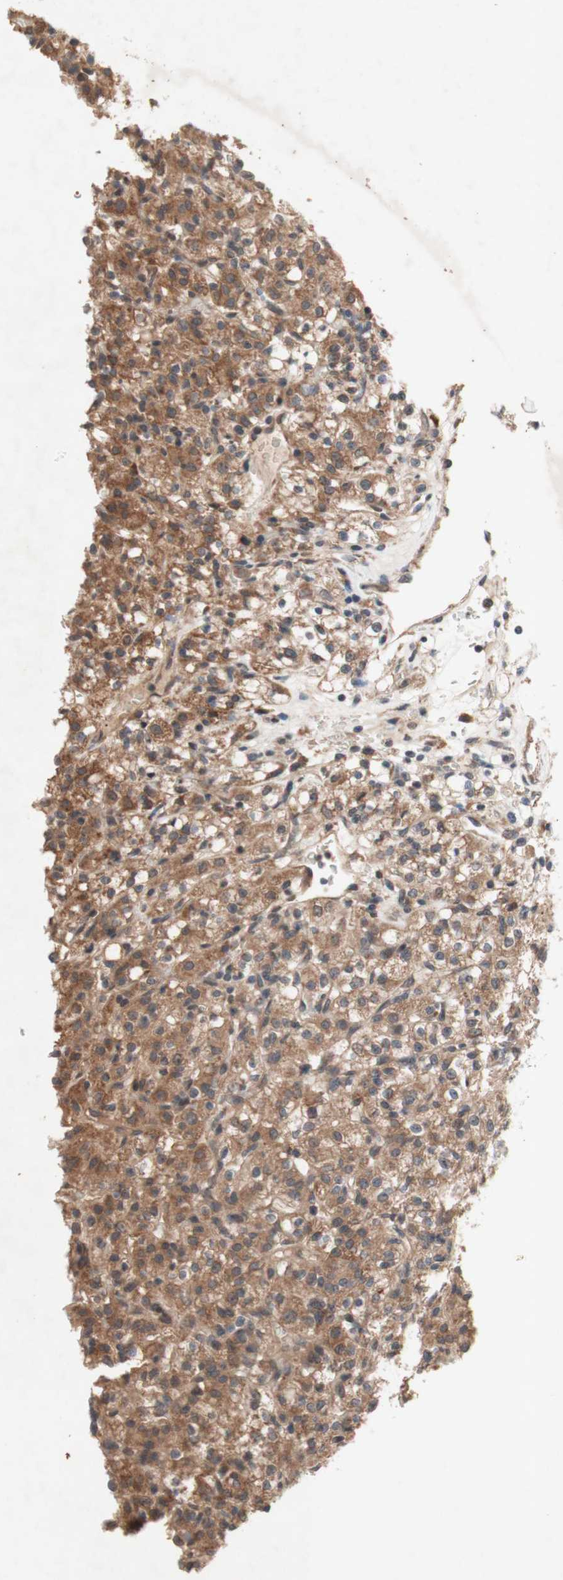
{"staining": {"intensity": "moderate", "quantity": ">75%", "location": "cytoplasmic/membranous"}, "tissue": "renal cancer", "cell_type": "Tumor cells", "image_type": "cancer", "snomed": [{"axis": "morphology", "description": "Normal tissue, NOS"}, {"axis": "morphology", "description": "Adenocarcinoma, NOS"}, {"axis": "topography", "description": "Kidney"}], "caption": "Moderate cytoplasmic/membranous staining is identified in about >75% of tumor cells in adenocarcinoma (renal). (DAB IHC with brightfield microscopy, high magnification).", "gene": "DDOST", "patient": {"sex": "female", "age": 72}}